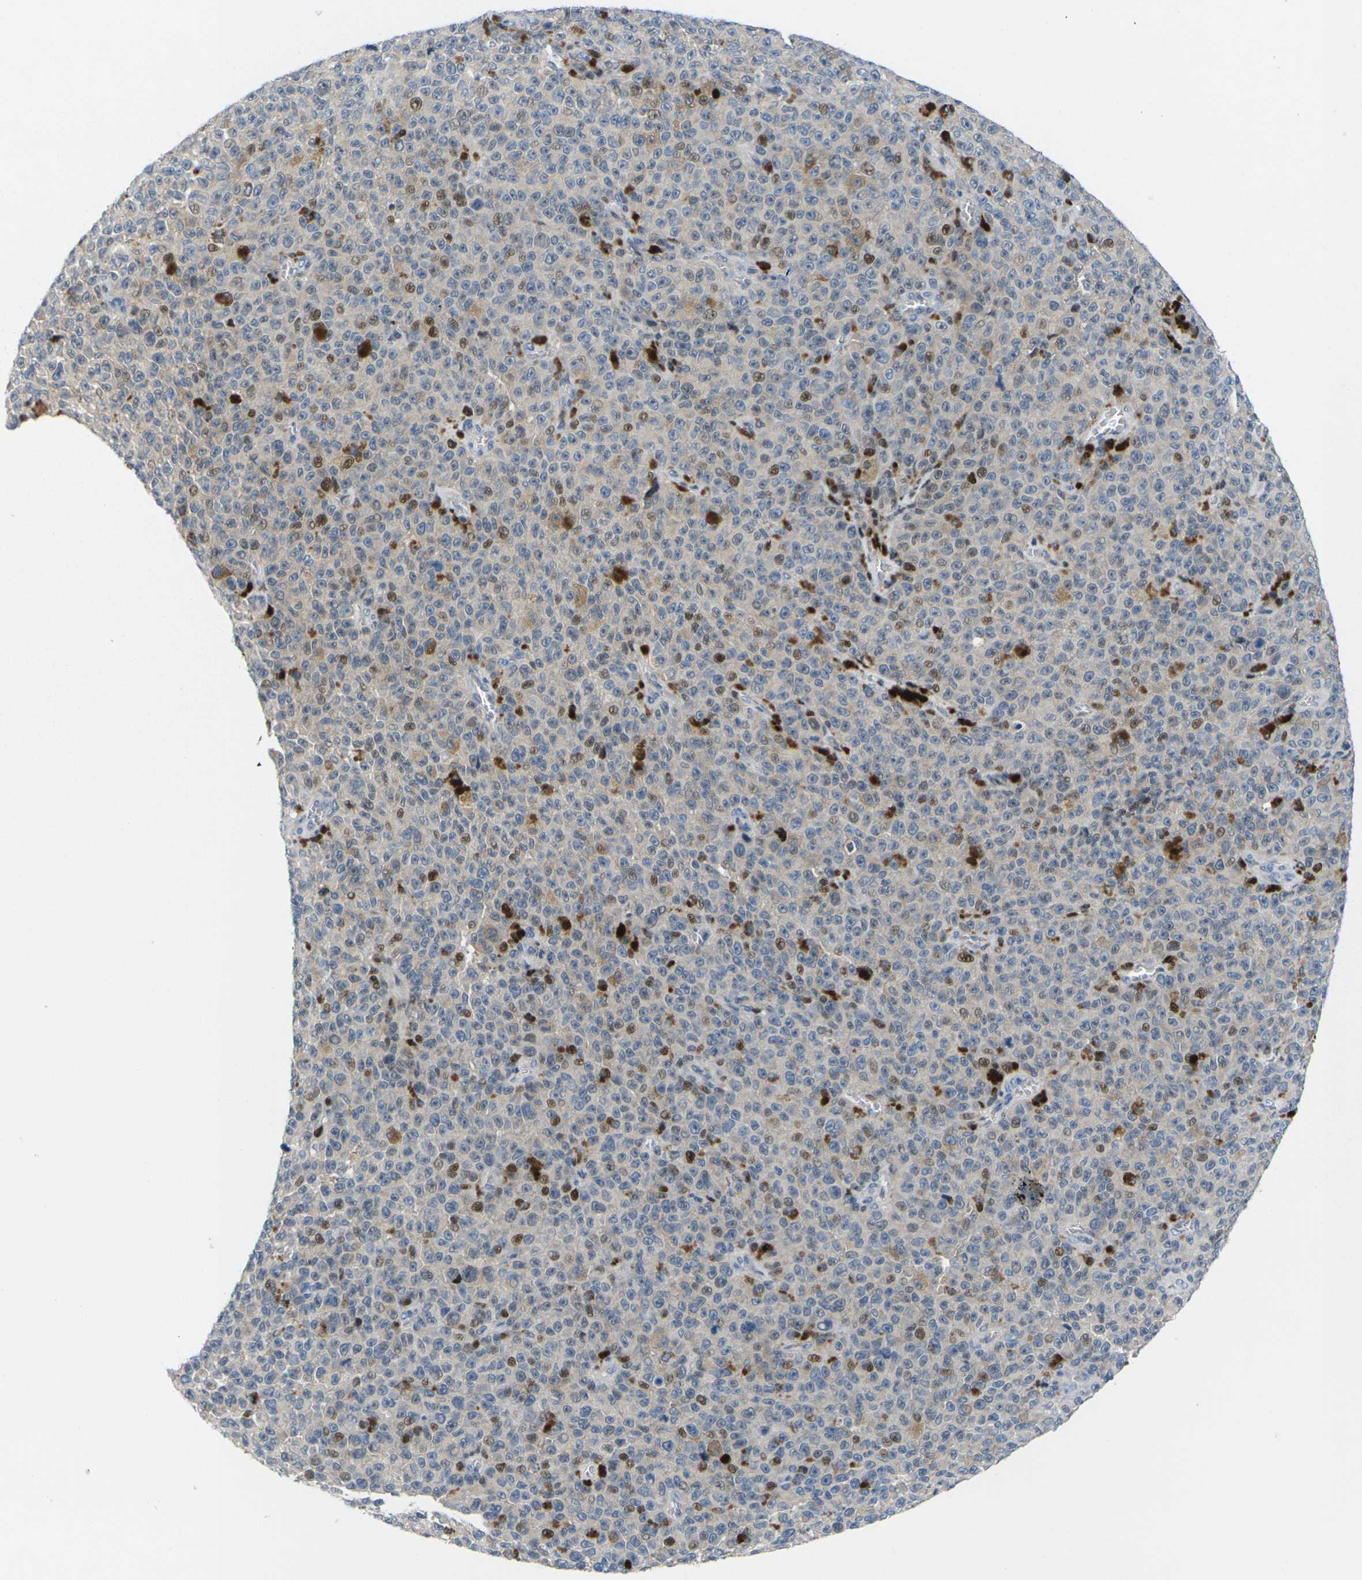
{"staining": {"intensity": "moderate", "quantity": "25%-75%", "location": "nuclear"}, "tissue": "melanoma", "cell_type": "Tumor cells", "image_type": "cancer", "snomed": [{"axis": "morphology", "description": "Malignant melanoma, NOS"}, {"axis": "topography", "description": "Skin"}], "caption": "A brown stain labels moderate nuclear expression of a protein in human malignant melanoma tumor cells.", "gene": "RPS6KA3", "patient": {"sex": "female", "age": 82}}